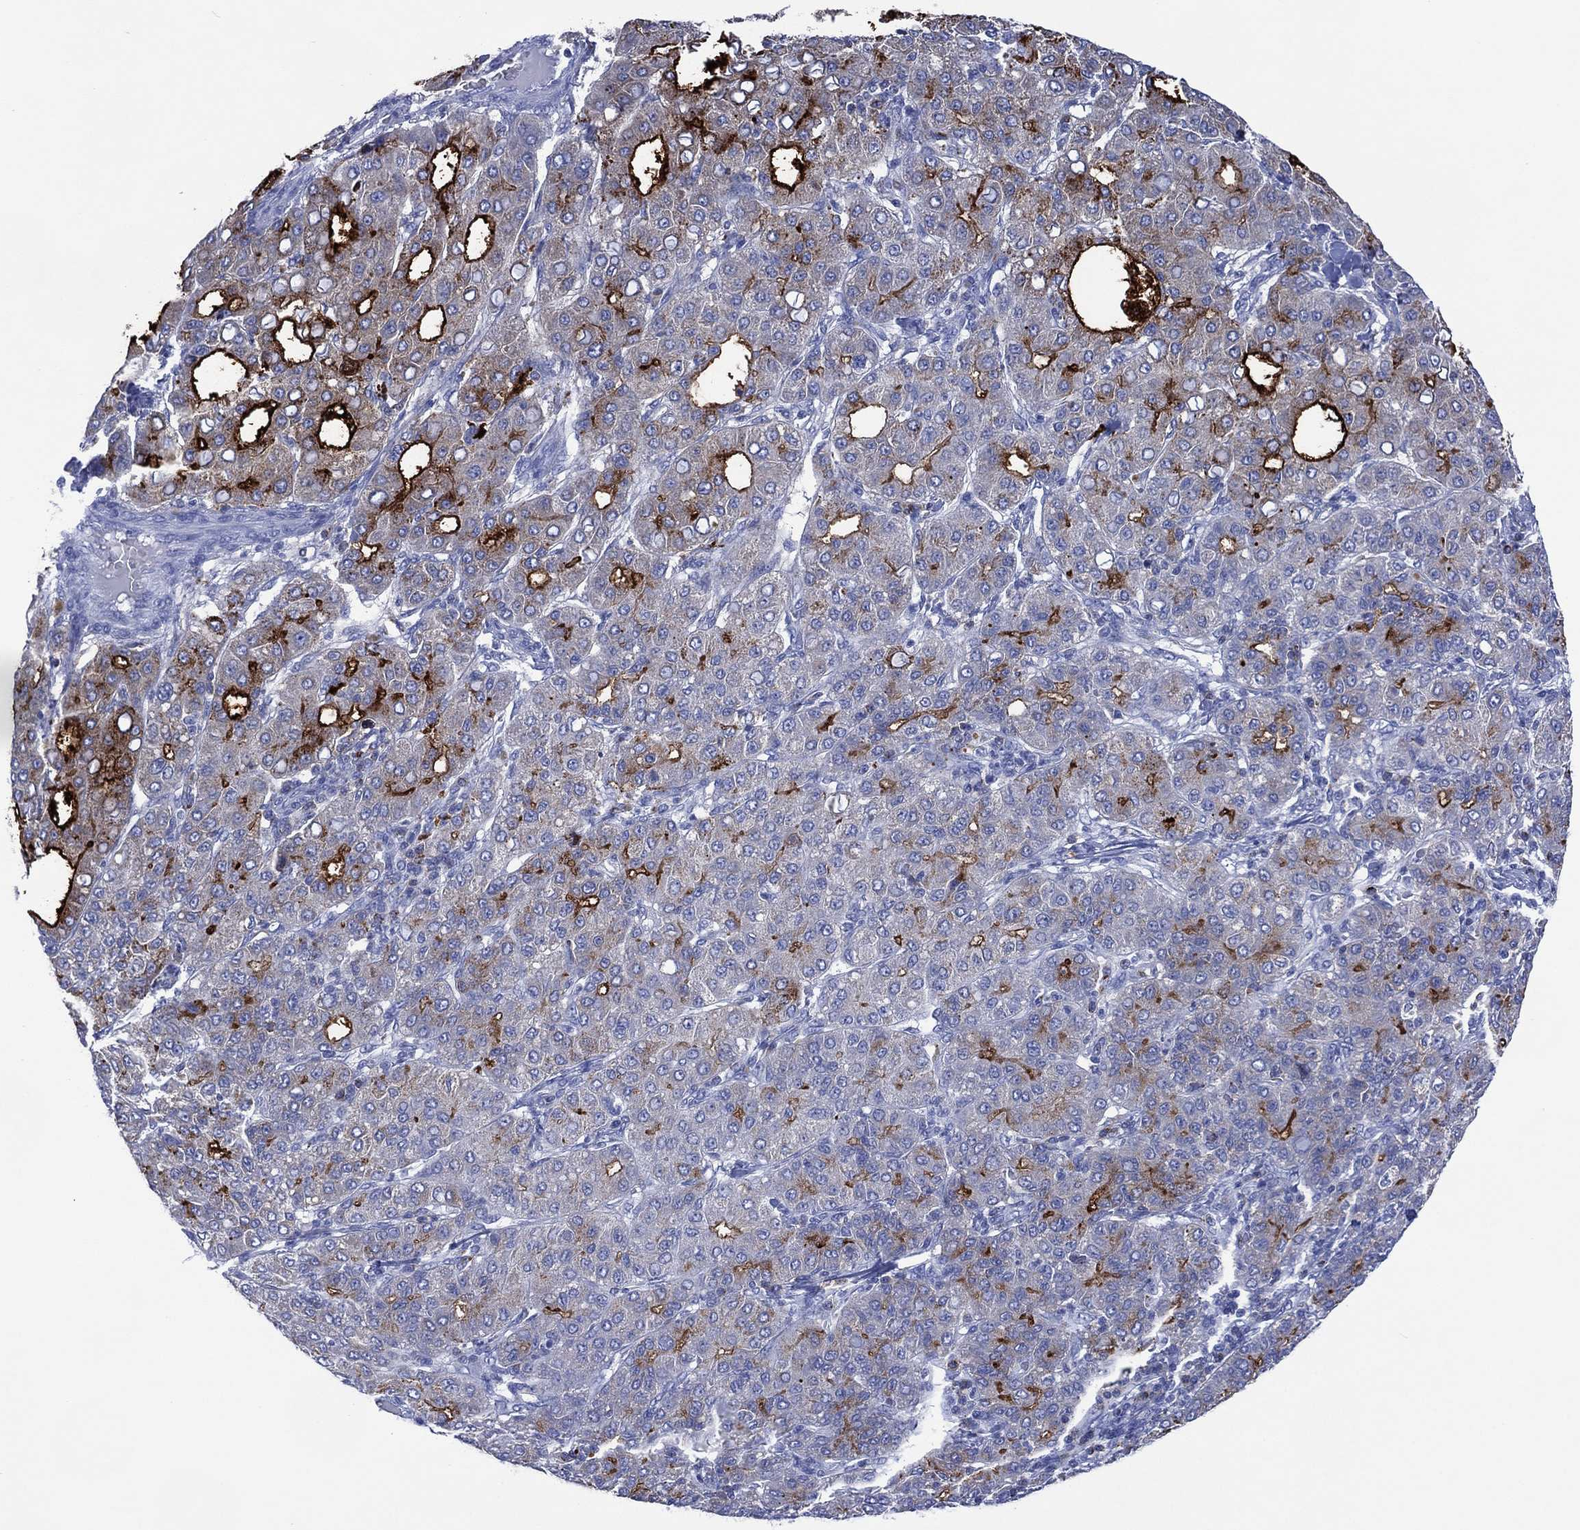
{"staining": {"intensity": "strong", "quantity": "<25%", "location": "cytoplasmic/membranous"}, "tissue": "liver cancer", "cell_type": "Tumor cells", "image_type": "cancer", "snomed": [{"axis": "morphology", "description": "Carcinoma, Hepatocellular, NOS"}, {"axis": "topography", "description": "Liver"}], "caption": "Liver cancer stained with a brown dye exhibits strong cytoplasmic/membranous positive positivity in about <25% of tumor cells.", "gene": "DPP4", "patient": {"sex": "male", "age": 65}}